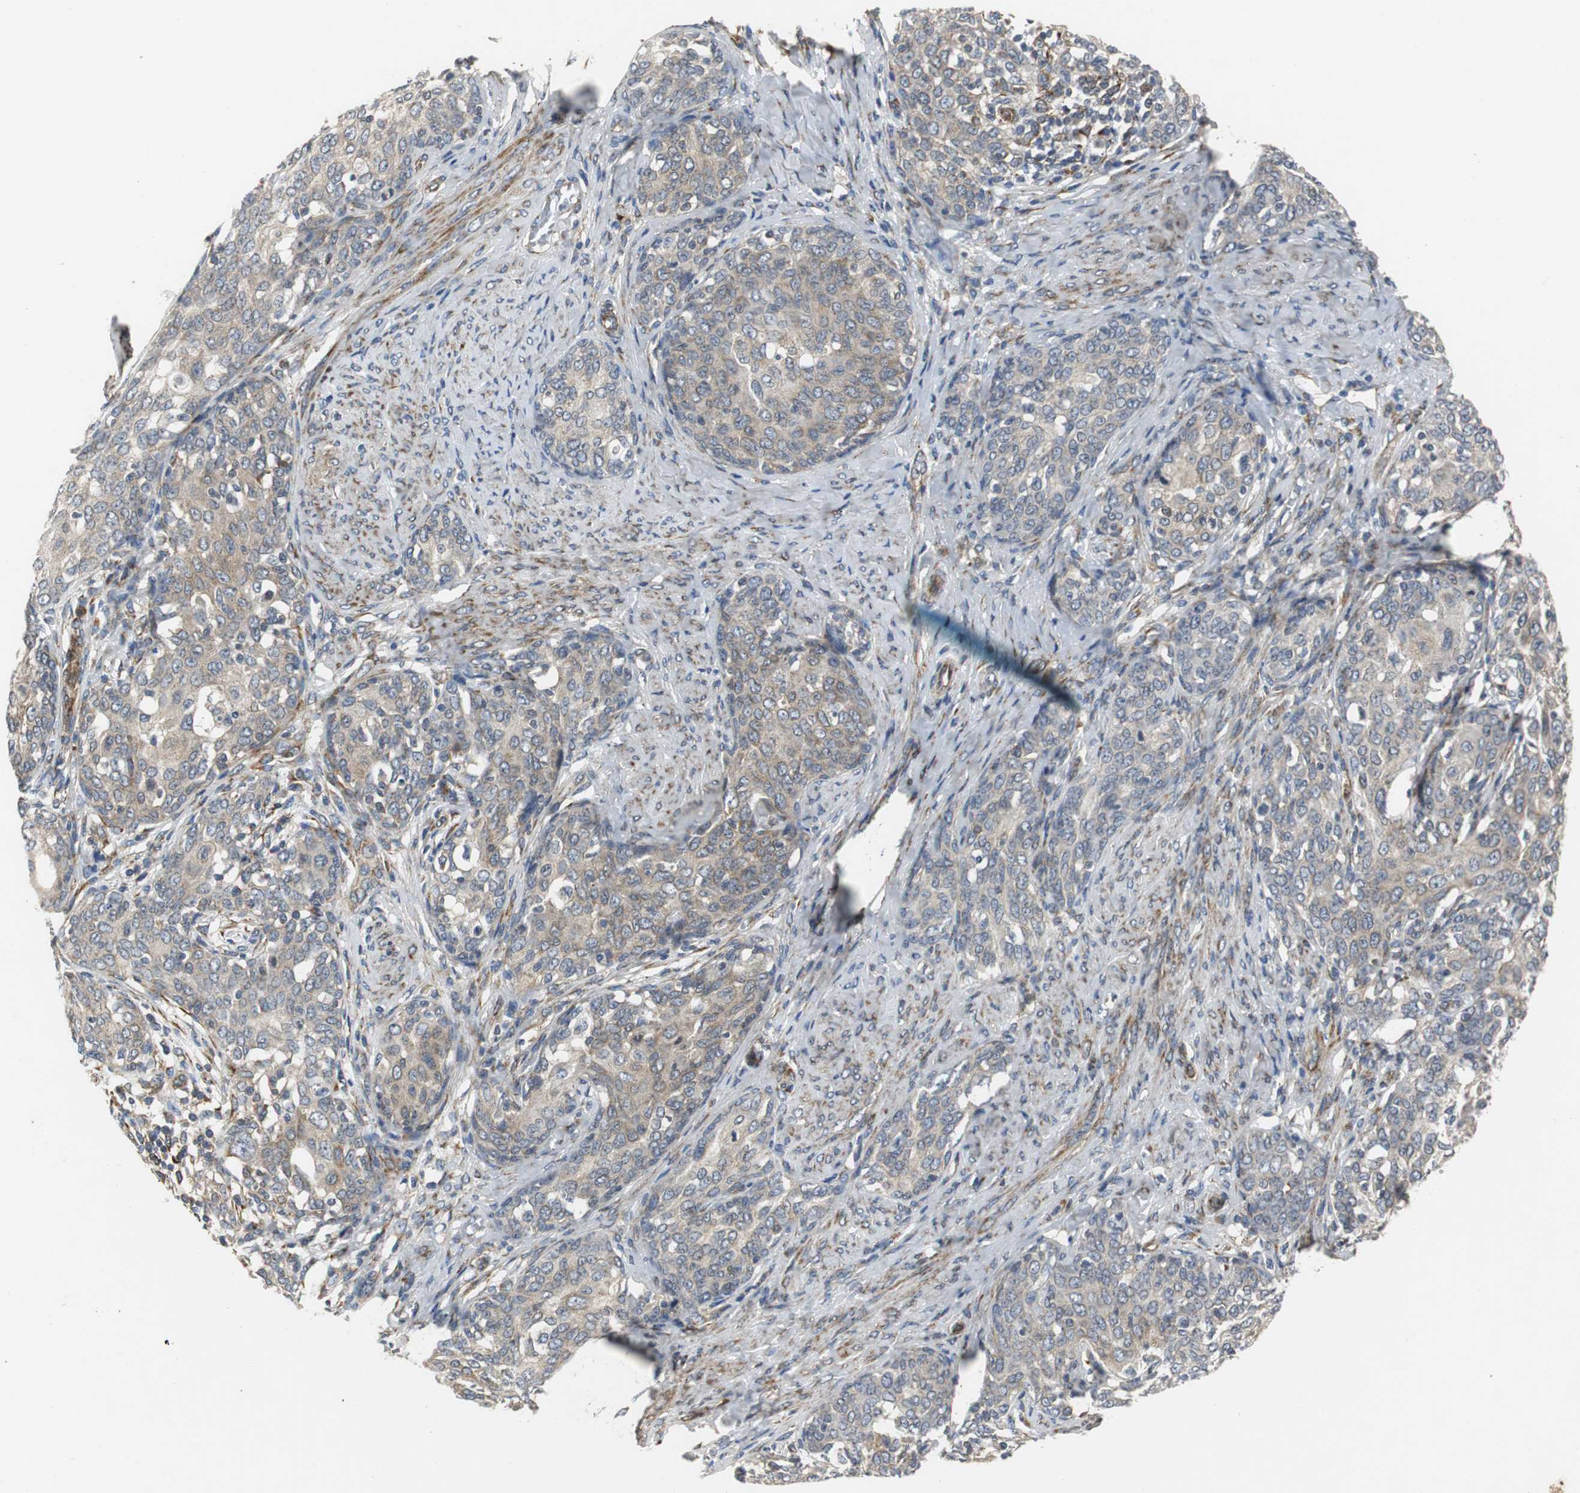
{"staining": {"intensity": "weak", "quantity": ">75%", "location": "cytoplasmic/membranous"}, "tissue": "cervical cancer", "cell_type": "Tumor cells", "image_type": "cancer", "snomed": [{"axis": "morphology", "description": "Squamous cell carcinoma, NOS"}, {"axis": "morphology", "description": "Adenocarcinoma, NOS"}, {"axis": "topography", "description": "Cervix"}], "caption": "Immunohistochemistry (IHC) (DAB (3,3'-diaminobenzidine)) staining of human squamous cell carcinoma (cervical) displays weak cytoplasmic/membranous protein expression in approximately >75% of tumor cells.", "gene": "ISCU", "patient": {"sex": "female", "age": 52}}